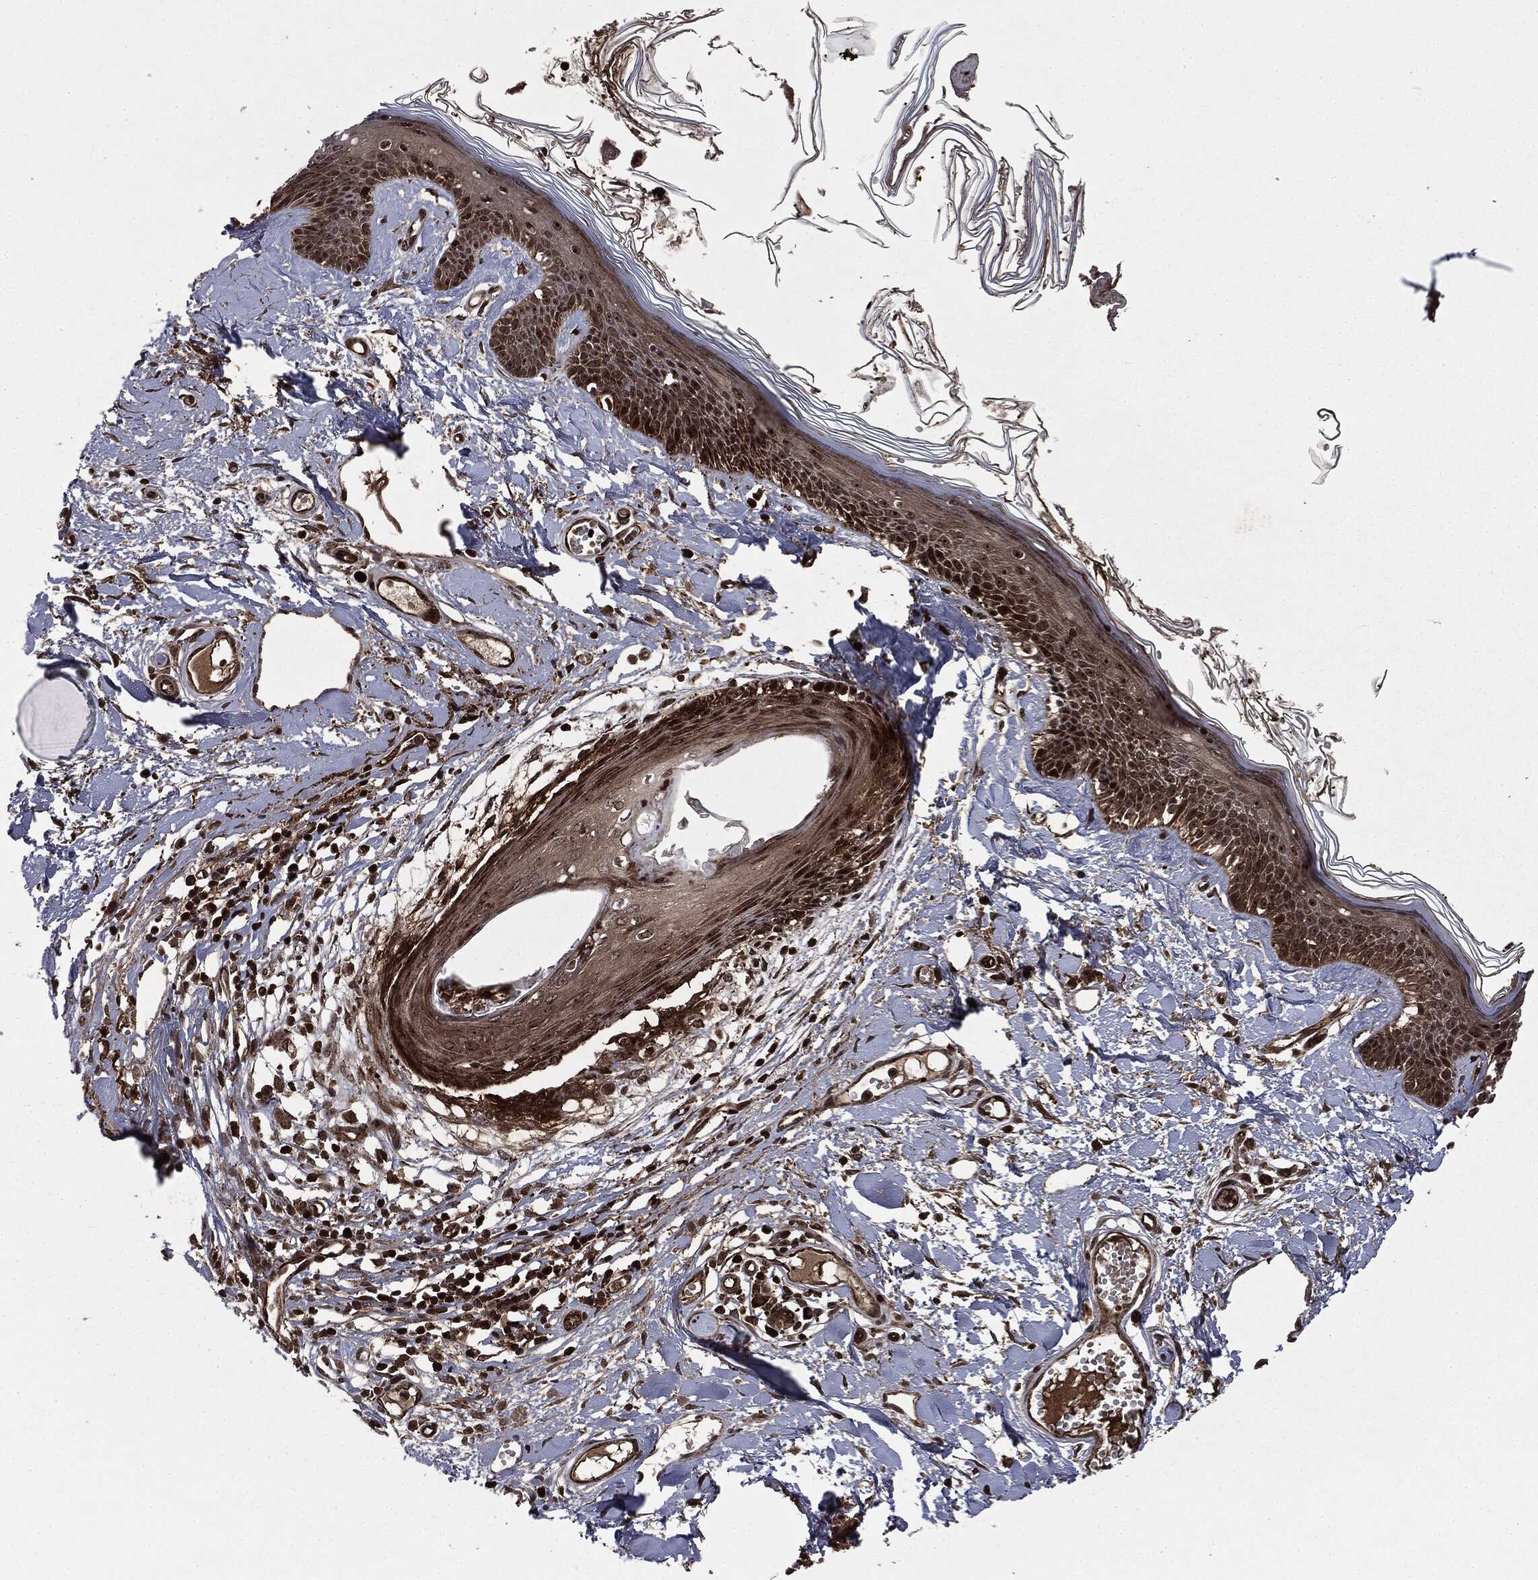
{"staining": {"intensity": "strong", "quantity": ">75%", "location": "nuclear"}, "tissue": "skin", "cell_type": "Fibroblasts", "image_type": "normal", "snomed": [{"axis": "morphology", "description": "Normal tissue, NOS"}, {"axis": "topography", "description": "Skin"}], "caption": "IHC (DAB) staining of unremarkable human skin reveals strong nuclear protein staining in about >75% of fibroblasts.", "gene": "CARD6", "patient": {"sex": "male", "age": 76}}